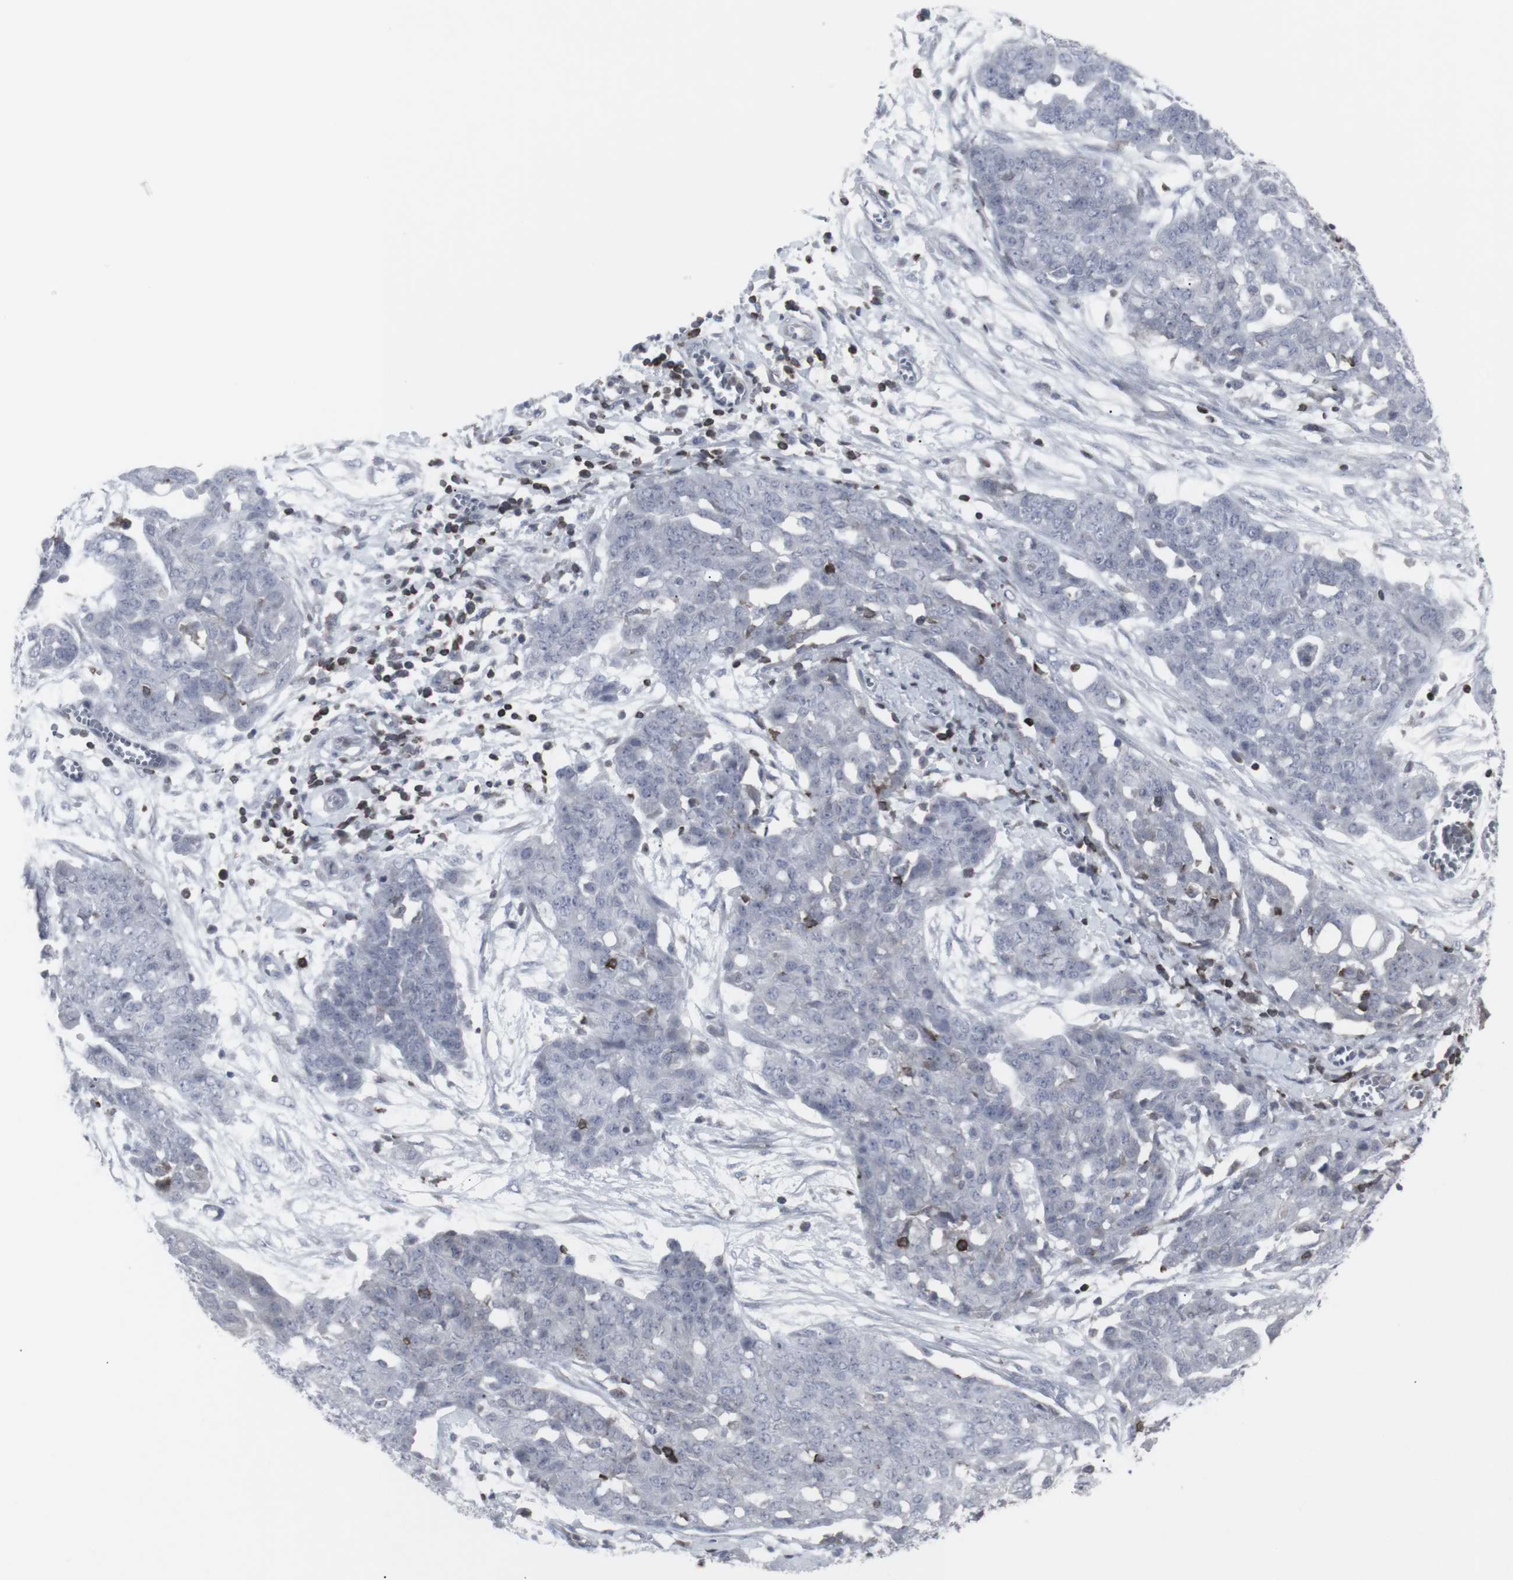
{"staining": {"intensity": "negative", "quantity": "none", "location": "none"}, "tissue": "ovarian cancer", "cell_type": "Tumor cells", "image_type": "cancer", "snomed": [{"axis": "morphology", "description": "Cystadenocarcinoma, serous, NOS"}, {"axis": "topography", "description": "Soft tissue"}, {"axis": "topography", "description": "Ovary"}], "caption": "The immunohistochemistry (IHC) histopathology image has no significant staining in tumor cells of ovarian cancer tissue. Brightfield microscopy of immunohistochemistry stained with DAB (brown) and hematoxylin (blue), captured at high magnification.", "gene": "APOBEC2", "patient": {"sex": "female", "age": 57}}